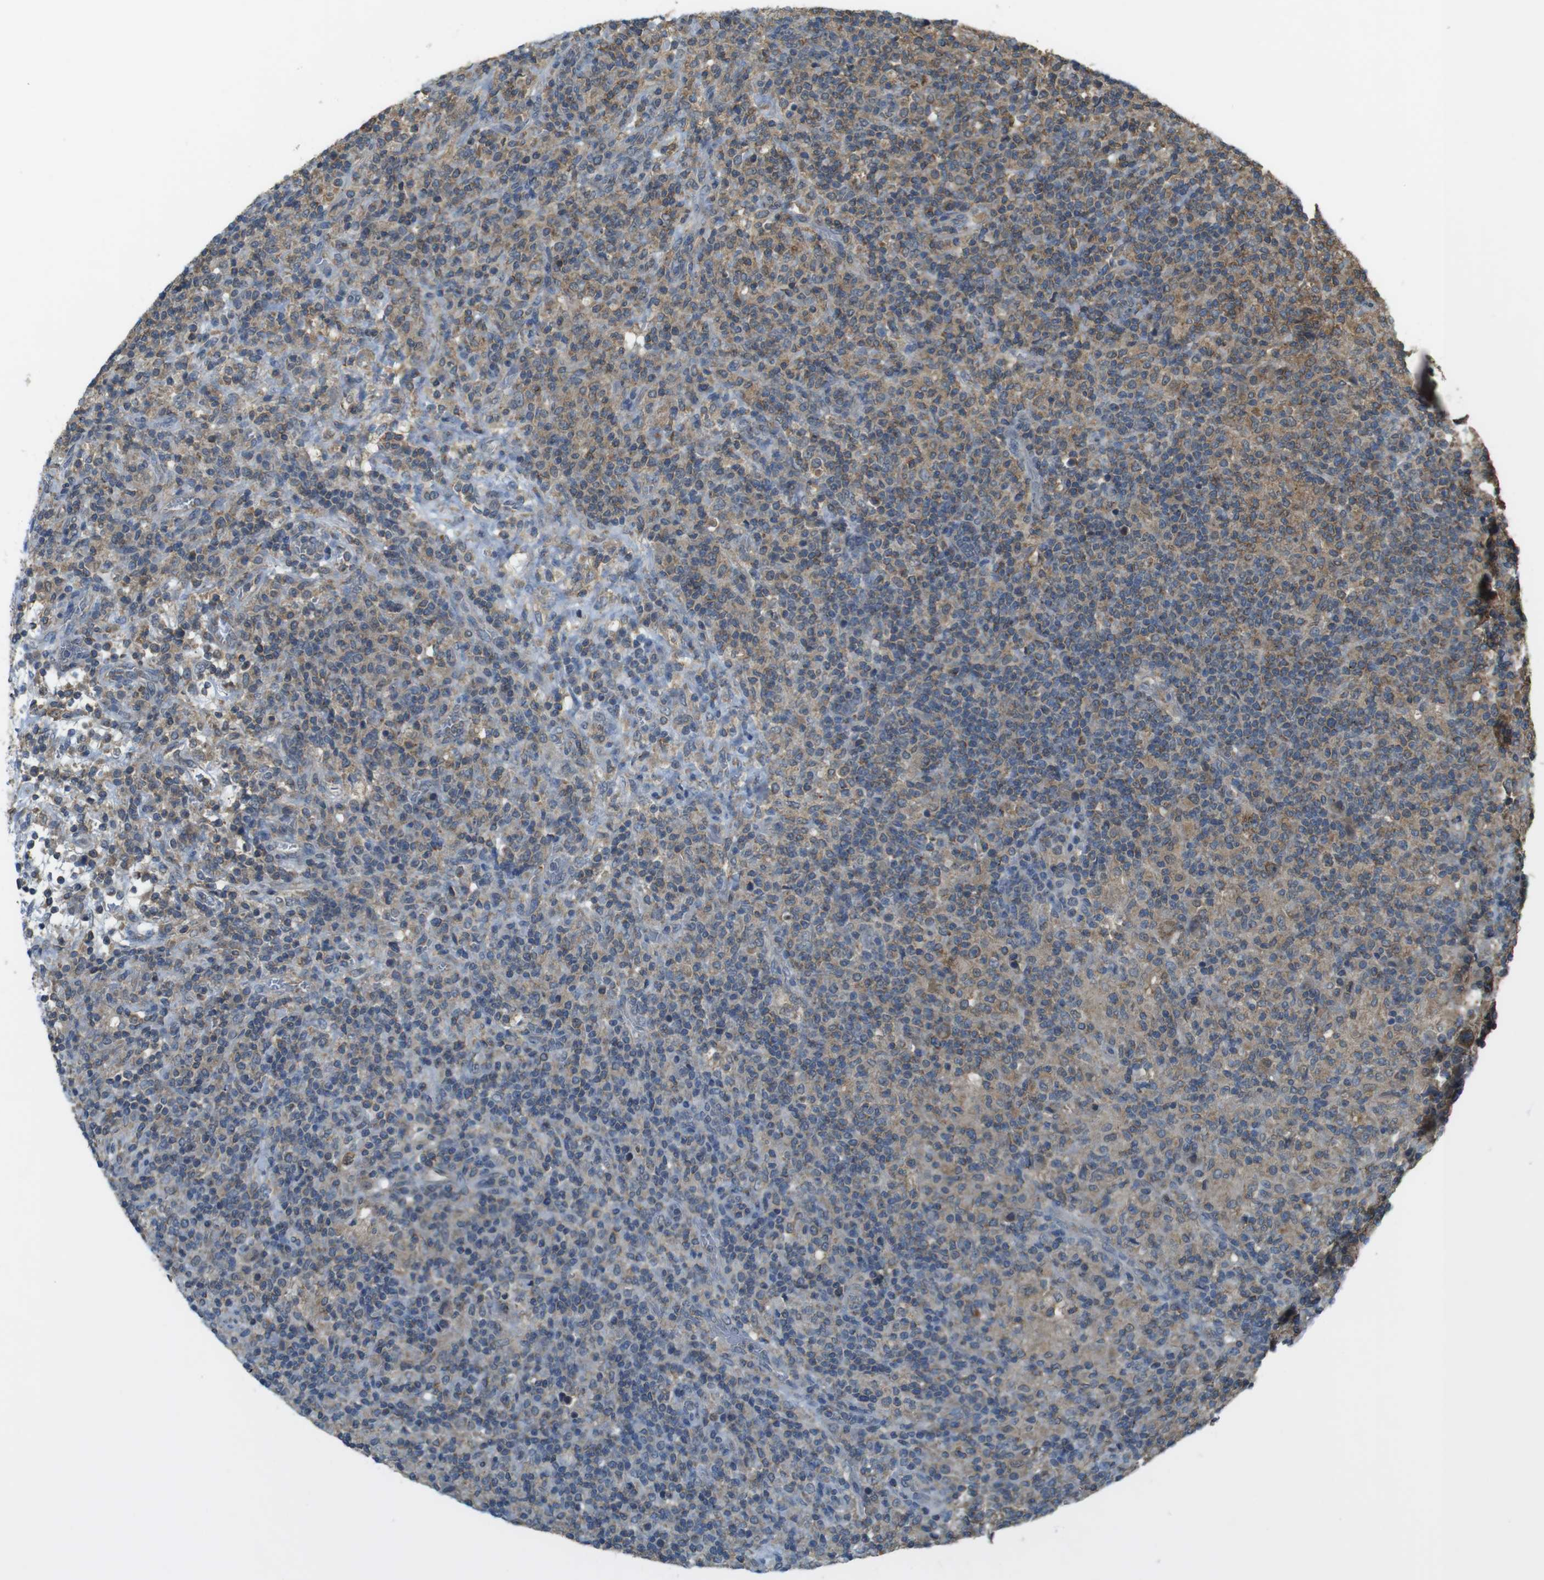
{"staining": {"intensity": "moderate", "quantity": ">75%", "location": "cytoplasmic/membranous"}, "tissue": "lymphoma", "cell_type": "Tumor cells", "image_type": "cancer", "snomed": [{"axis": "morphology", "description": "Hodgkin's disease, NOS"}, {"axis": "topography", "description": "Lymph node"}], "caption": "Tumor cells exhibit medium levels of moderate cytoplasmic/membranous staining in about >75% of cells in human lymphoma.", "gene": "BRI3BP", "patient": {"sex": "male", "age": 70}}